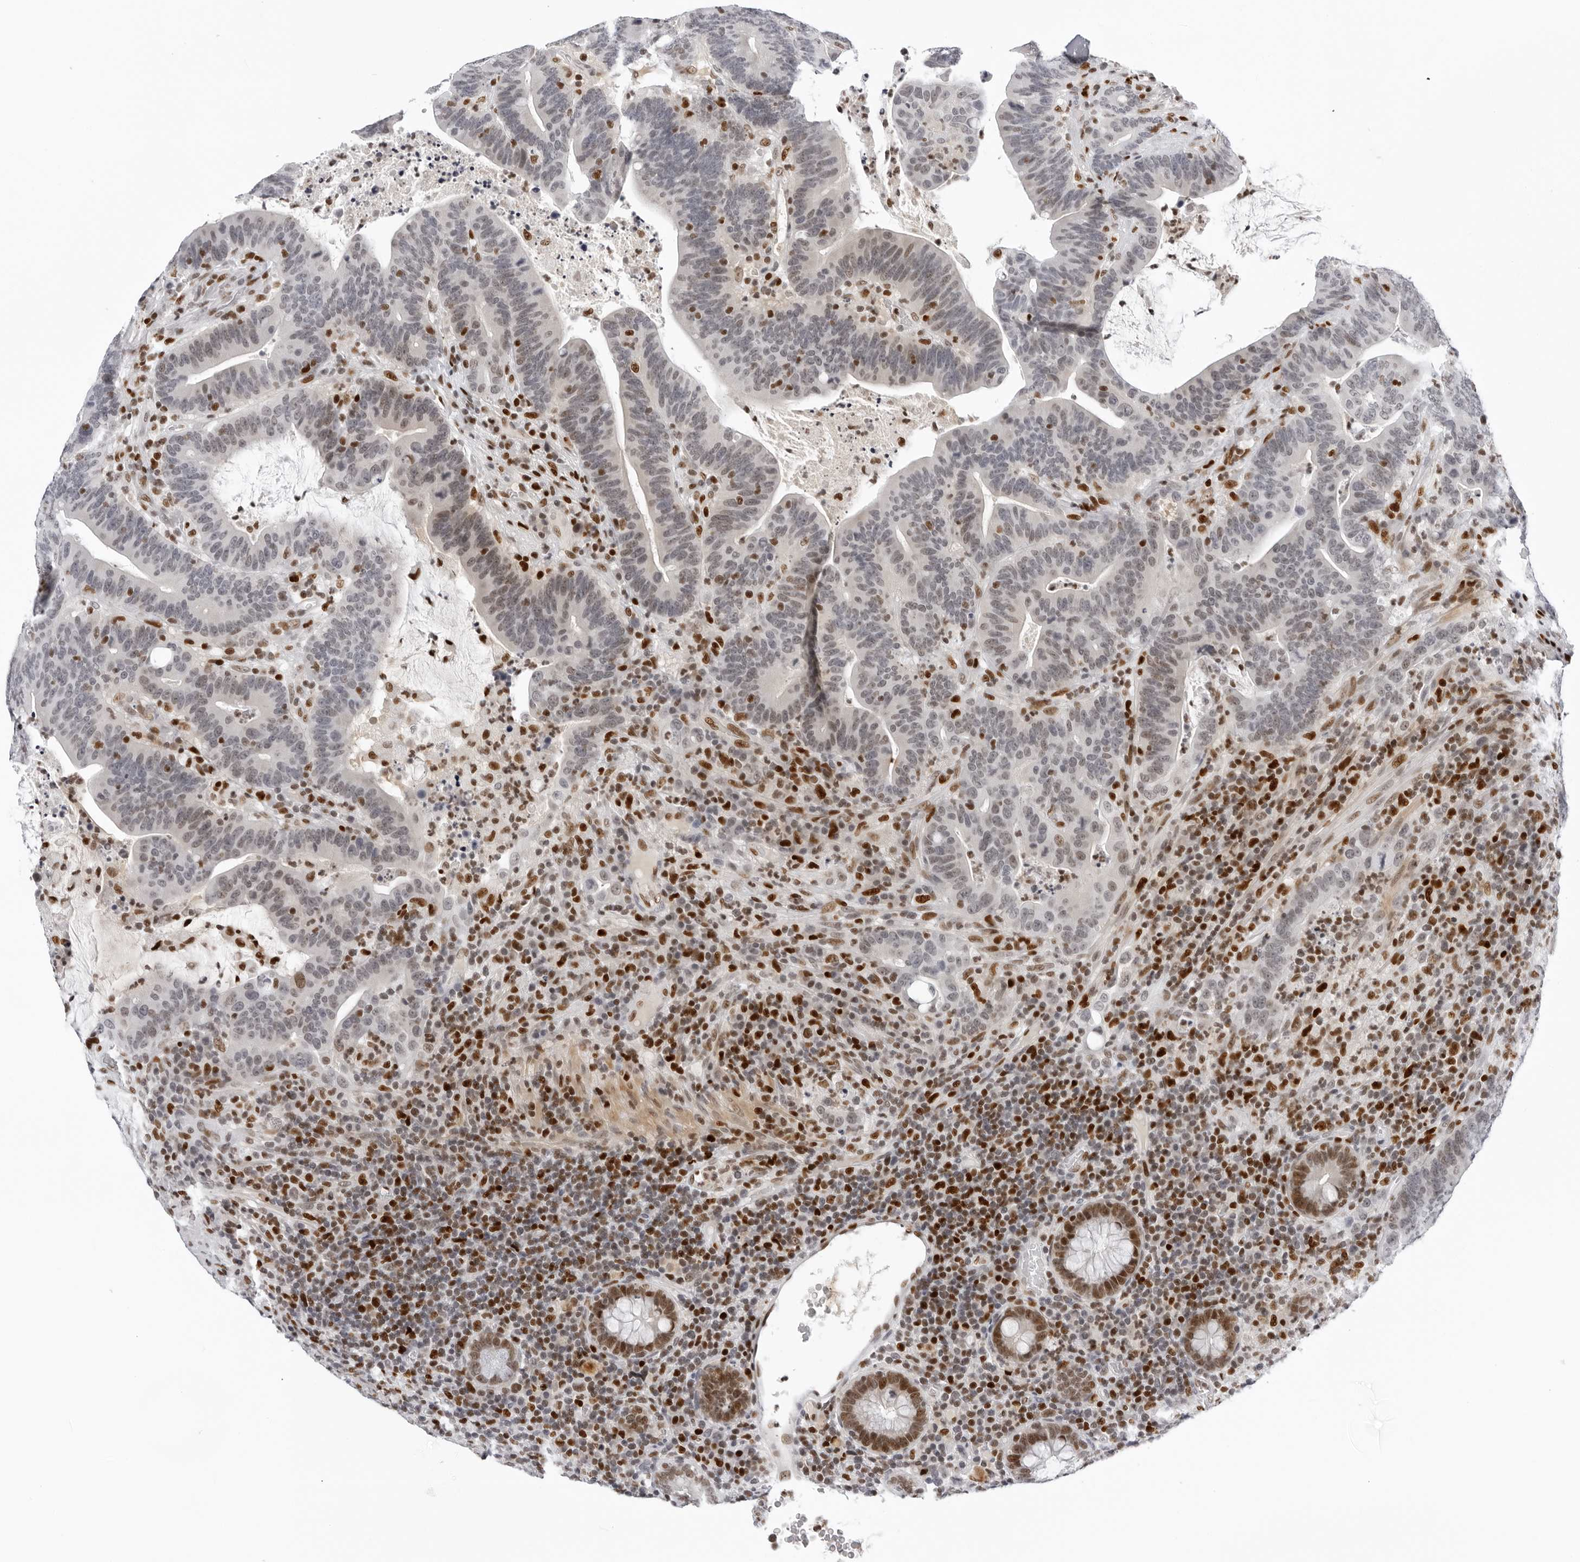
{"staining": {"intensity": "weak", "quantity": "25%-75%", "location": "nuclear"}, "tissue": "colorectal cancer", "cell_type": "Tumor cells", "image_type": "cancer", "snomed": [{"axis": "morphology", "description": "Adenocarcinoma, NOS"}, {"axis": "topography", "description": "Colon"}], "caption": "Protein staining exhibits weak nuclear positivity in approximately 25%-75% of tumor cells in colorectal adenocarcinoma.", "gene": "OGG1", "patient": {"sex": "female", "age": 66}}